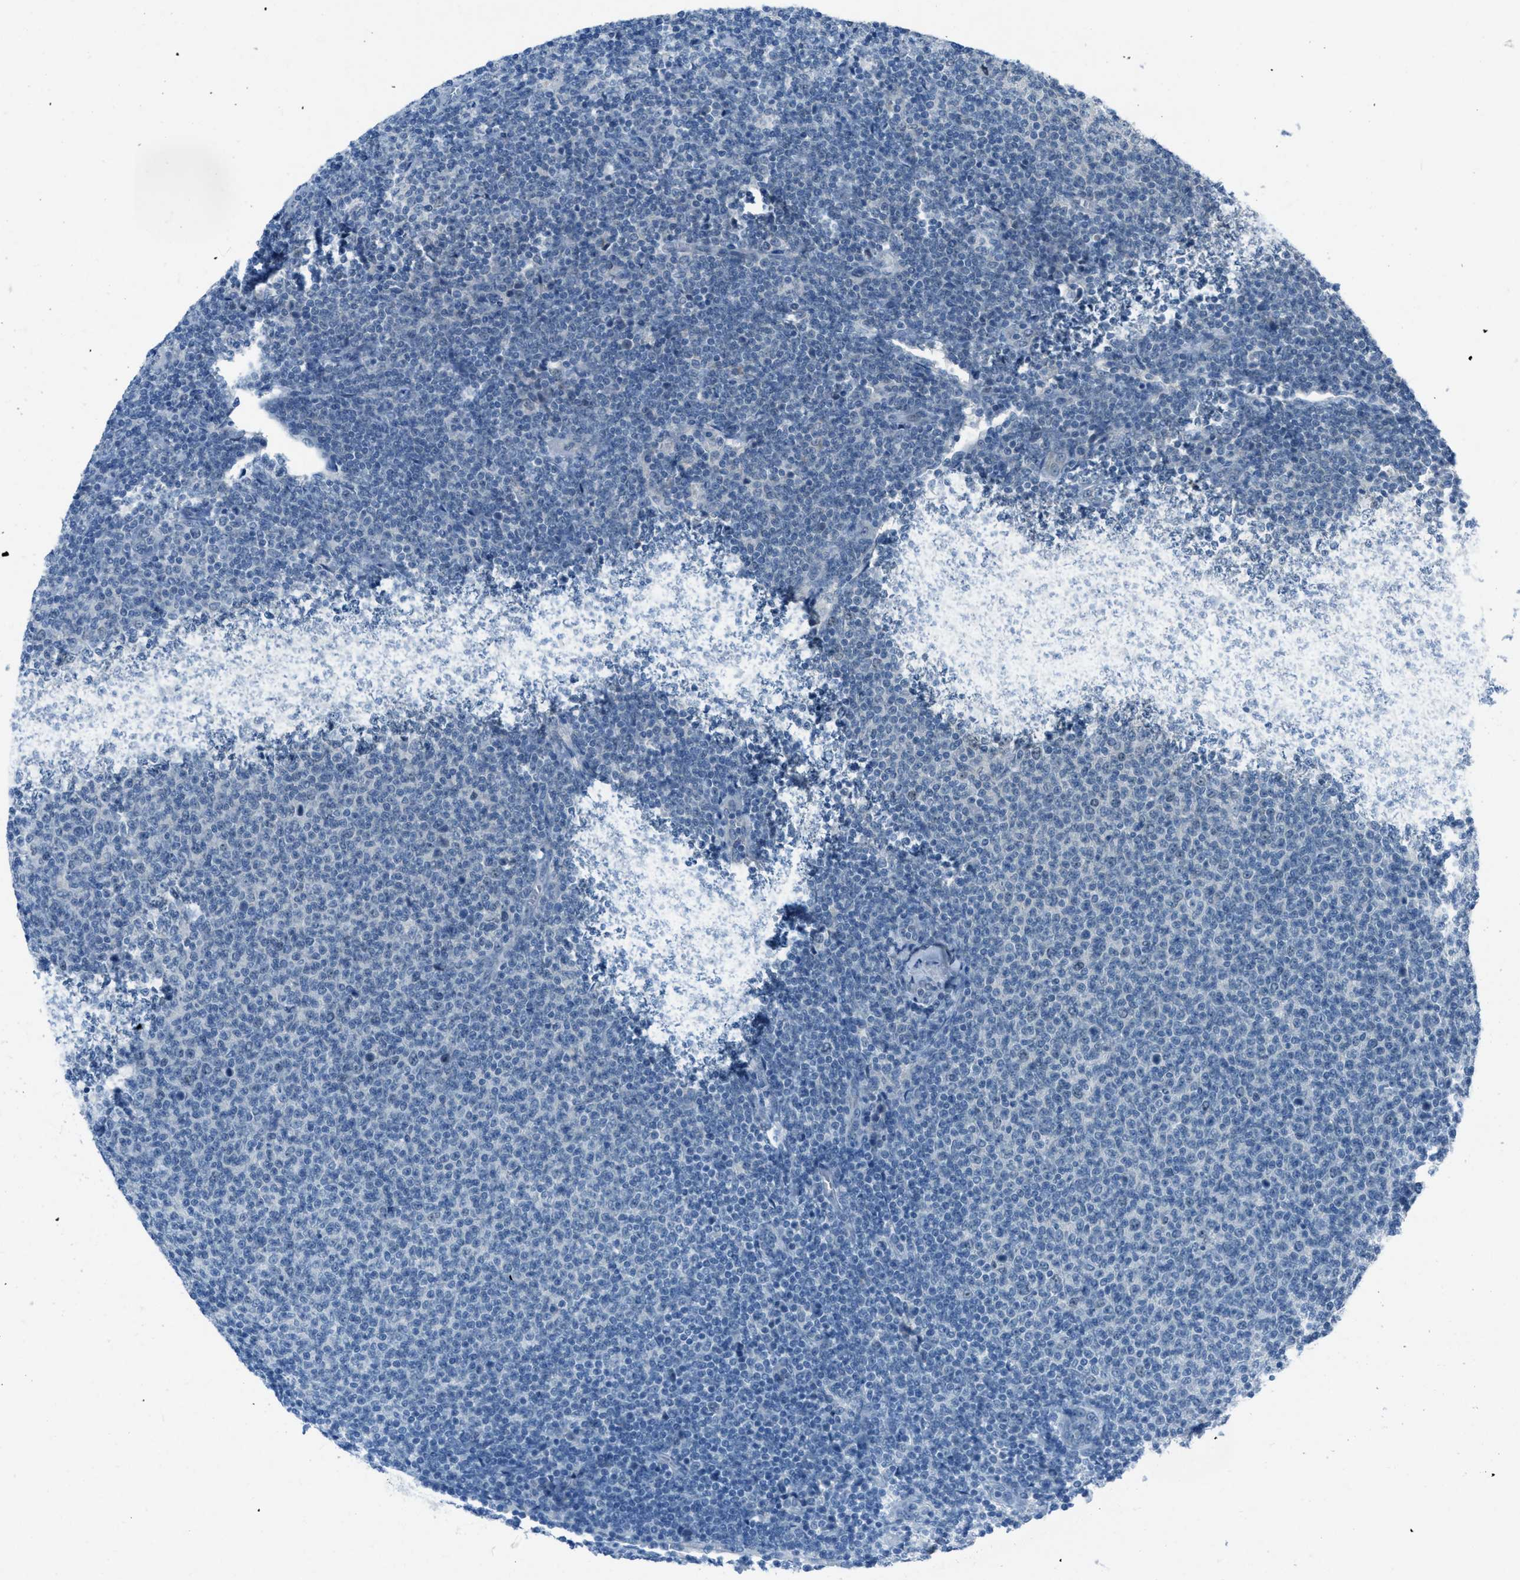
{"staining": {"intensity": "negative", "quantity": "none", "location": "none"}, "tissue": "lymphoma", "cell_type": "Tumor cells", "image_type": "cancer", "snomed": [{"axis": "morphology", "description": "Malignant lymphoma, non-Hodgkin's type, Low grade"}, {"axis": "topography", "description": "Lymph node"}], "caption": "Tumor cells show no significant protein staining in lymphoma.", "gene": "MIS18A", "patient": {"sex": "male", "age": 66}}